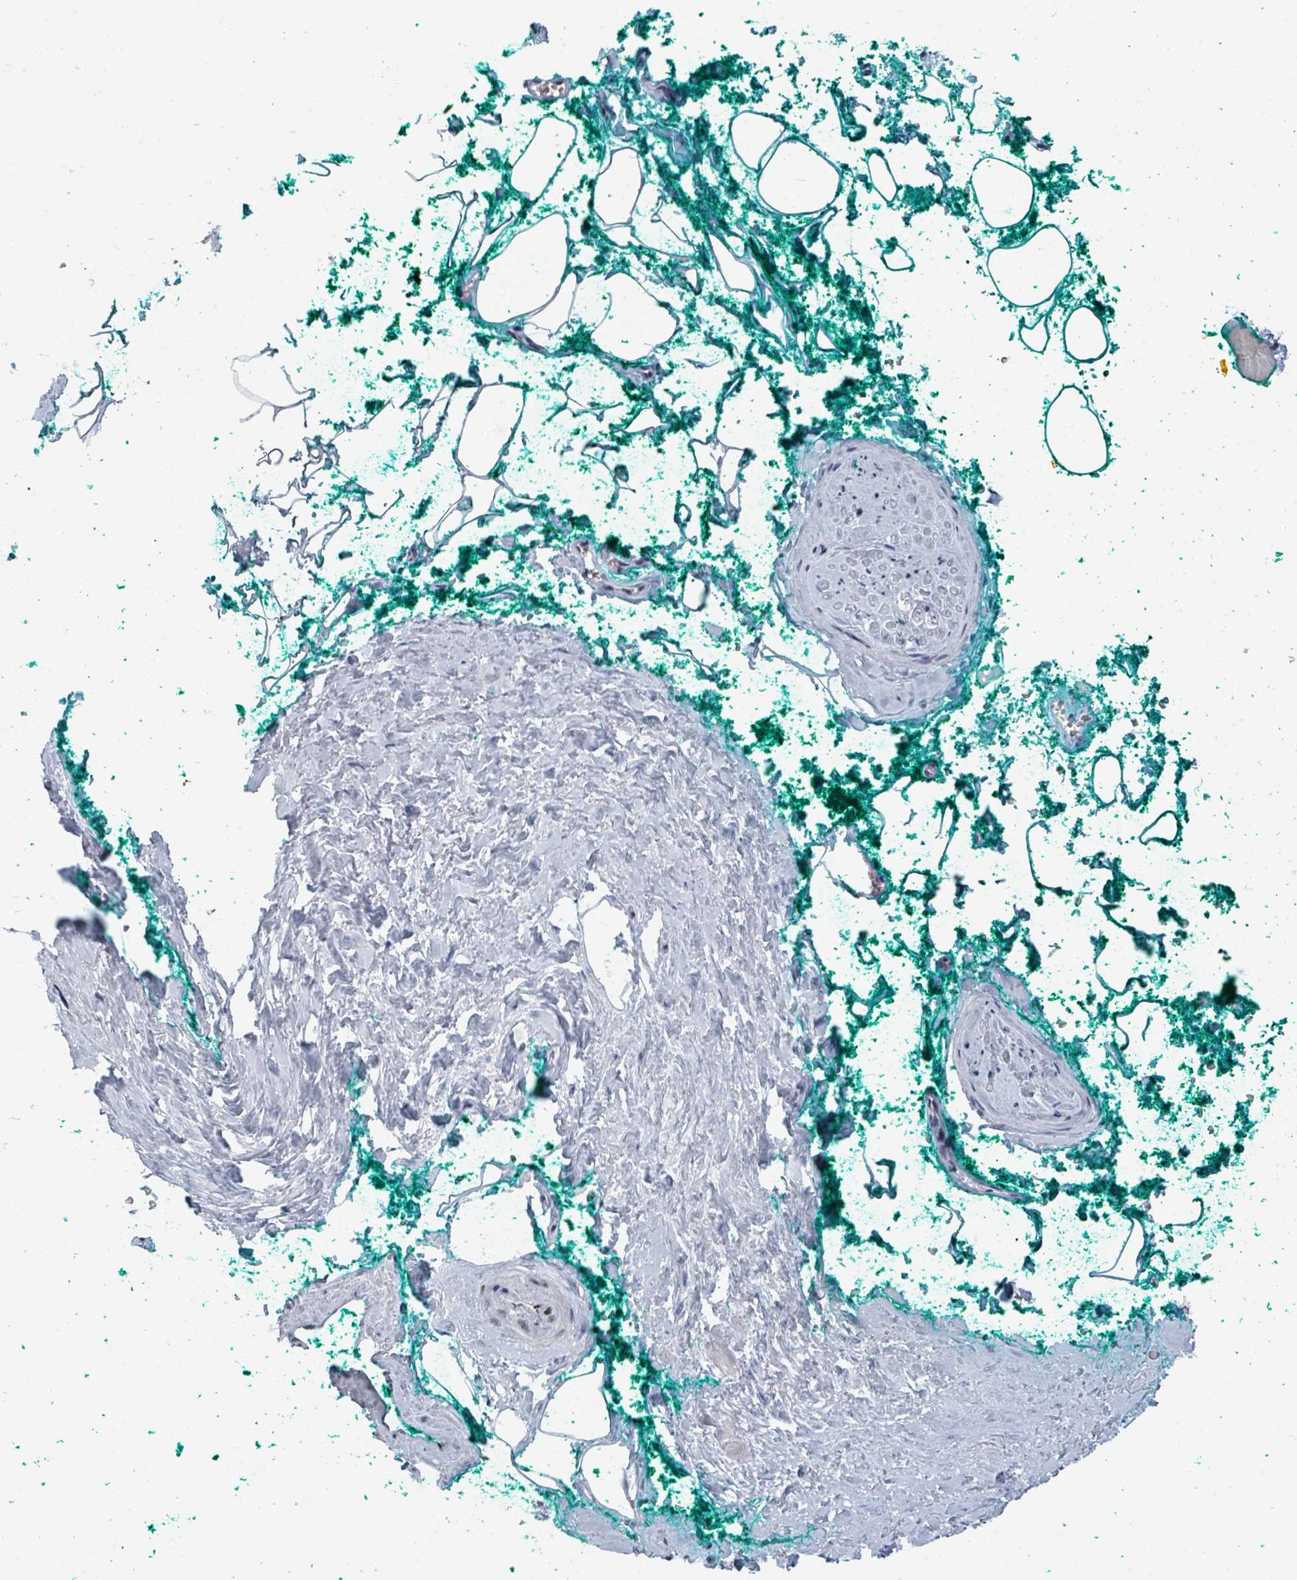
{"staining": {"intensity": "moderate", "quantity": ">75%", "location": "nuclear"}, "tissue": "adipose tissue", "cell_type": "Adipocytes", "image_type": "normal", "snomed": [{"axis": "morphology", "description": "Normal tissue, NOS"}, {"axis": "morphology", "description": "Adenocarcinoma, High grade"}, {"axis": "topography", "description": "Prostate"}, {"axis": "topography", "description": "Peripheral nerve tissue"}], "caption": "This histopathology image shows IHC staining of unremarkable adipose tissue, with medium moderate nuclear expression in approximately >75% of adipocytes.", "gene": "DHX16", "patient": {"sex": "male", "age": 68}}